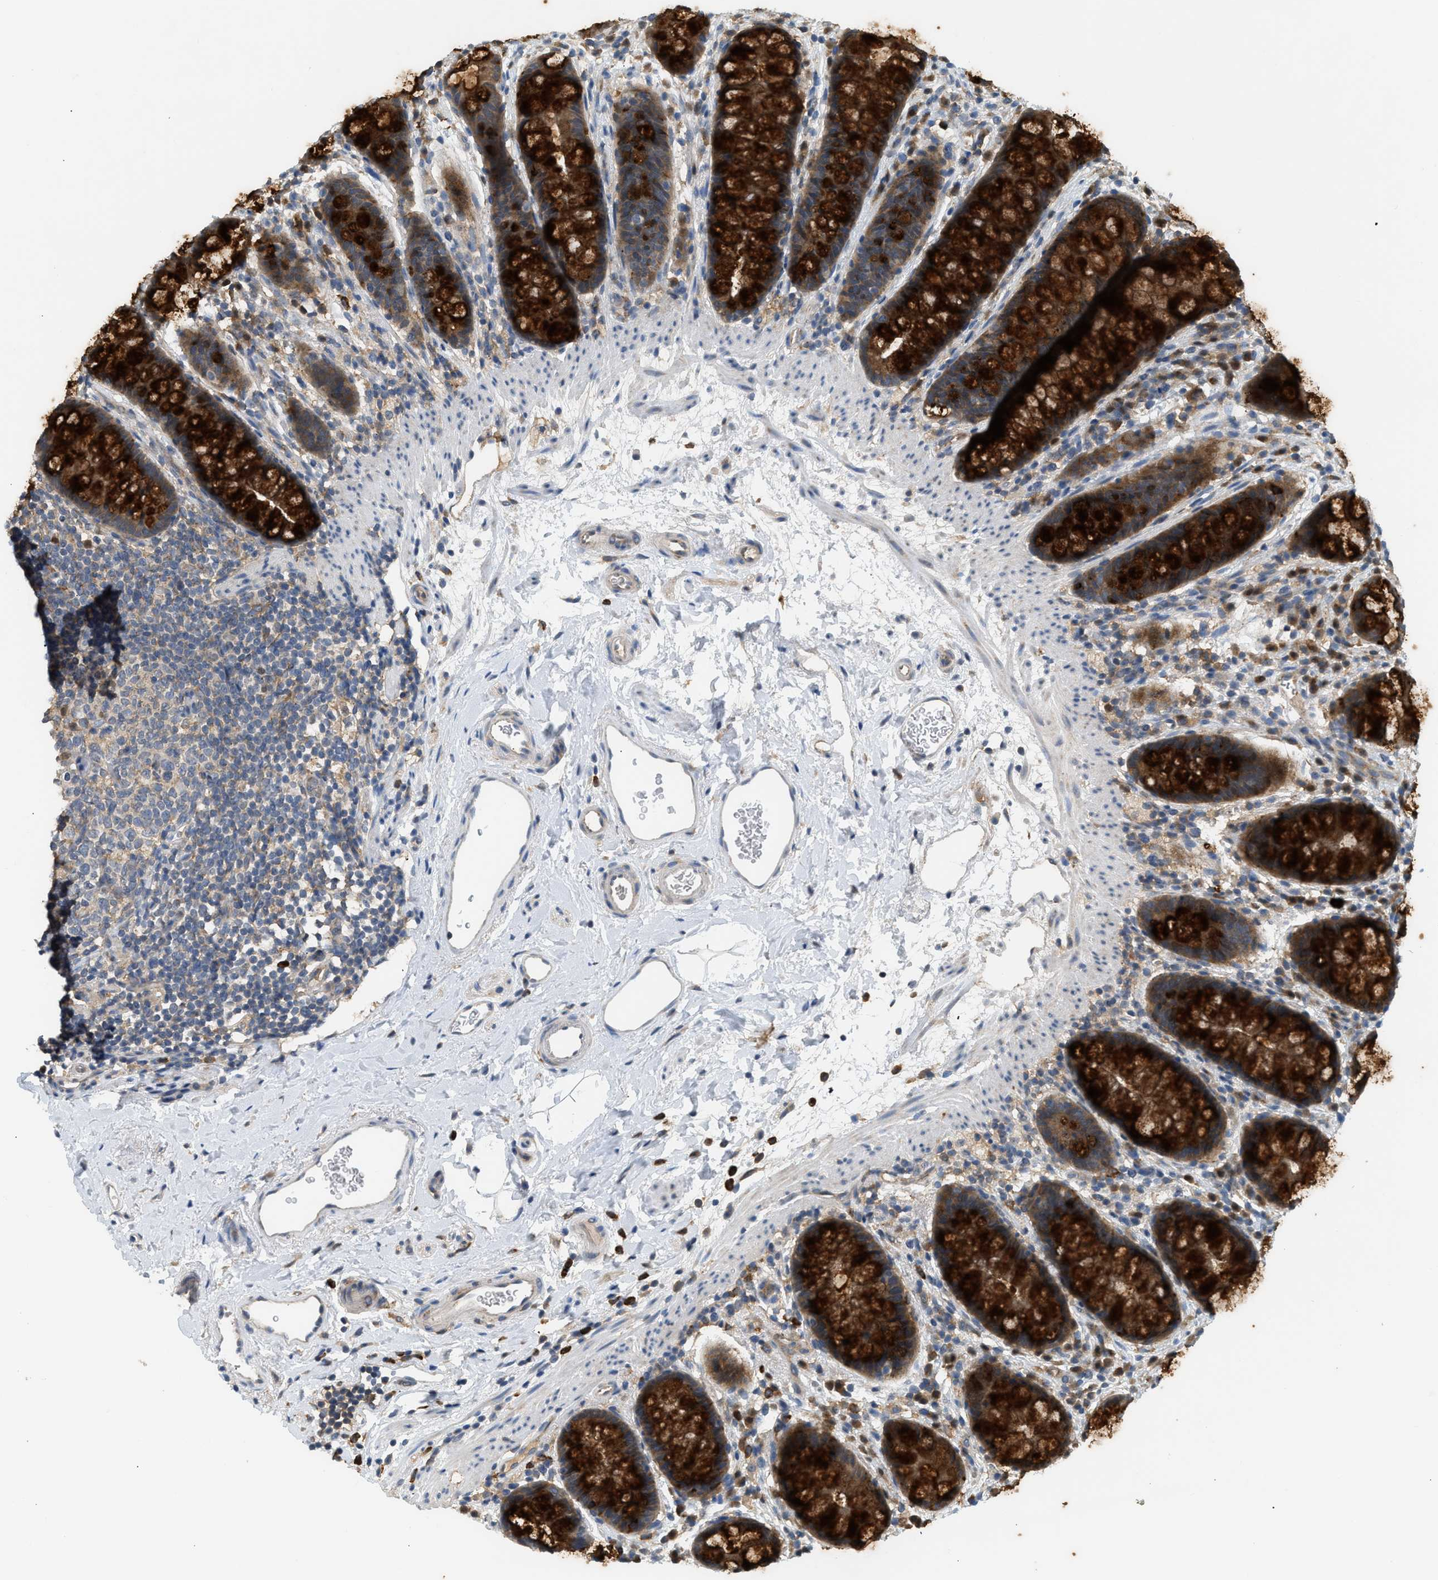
{"staining": {"intensity": "strong", "quantity": ">75%", "location": "cytoplasmic/membranous"}, "tissue": "rectum", "cell_type": "Glandular cells", "image_type": "normal", "snomed": [{"axis": "morphology", "description": "Normal tissue, NOS"}, {"axis": "topography", "description": "Rectum"}], "caption": "Normal rectum exhibits strong cytoplasmic/membranous positivity in about >75% of glandular cells (IHC, brightfield microscopy, high magnification)..", "gene": "RHBDF2", "patient": {"sex": "female", "age": 65}}